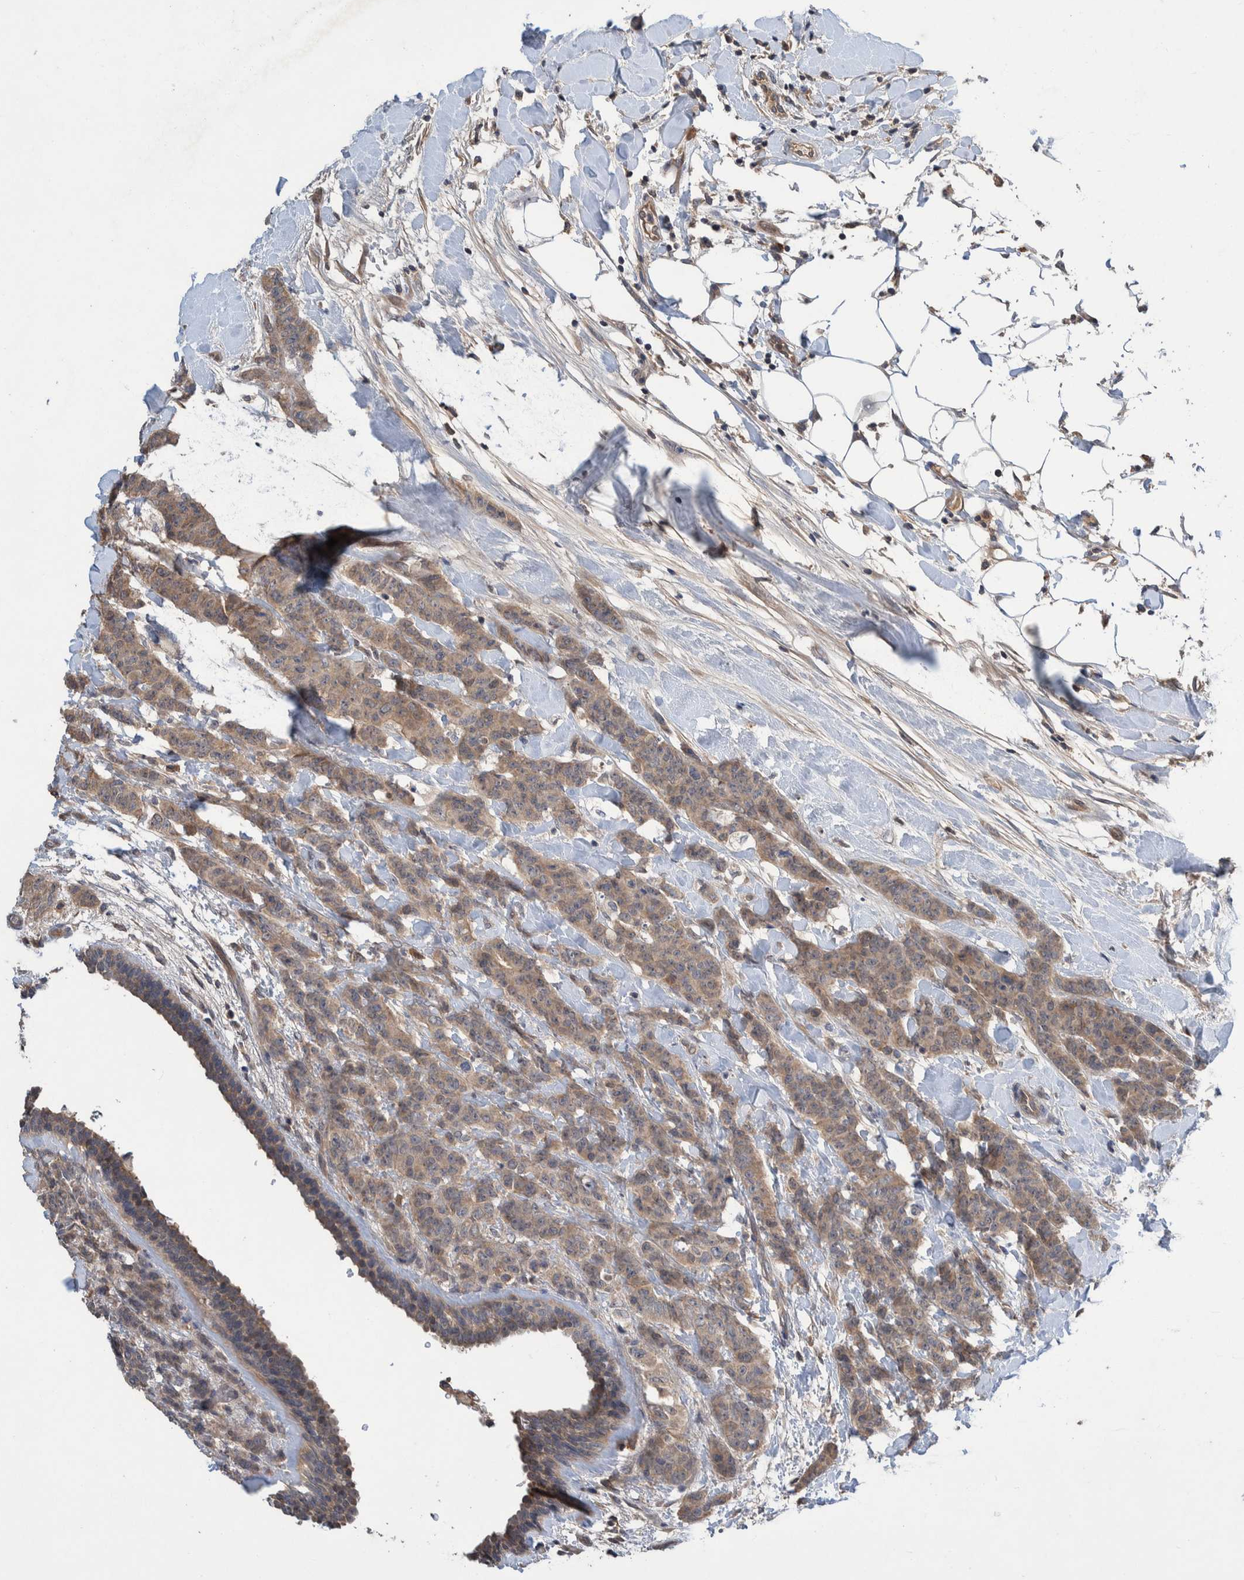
{"staining": {"intensity": "weak", "quantity": ">75%", "location": "cytoplasmic/membranous"}, "tissue": "breast cancer", "cell_type": "Tumor cells", "image_type": "cancer", "snomed": [{"axis": "morphology", "description": "Normal tissue, NOS"}, {"axis": "morphology", "description": "Duct carcinoma"}, {"axis": "topography", "description": "Breast"}], "caption": "Weak cytoplasmic/membranous expression for a protein is seen in about >75% of tumor cells of breast intraductal carcinoma using immunohistochemistry (IHC).", "gene": "PLPBP", "patient": {"sex": "female", "age": 40}}